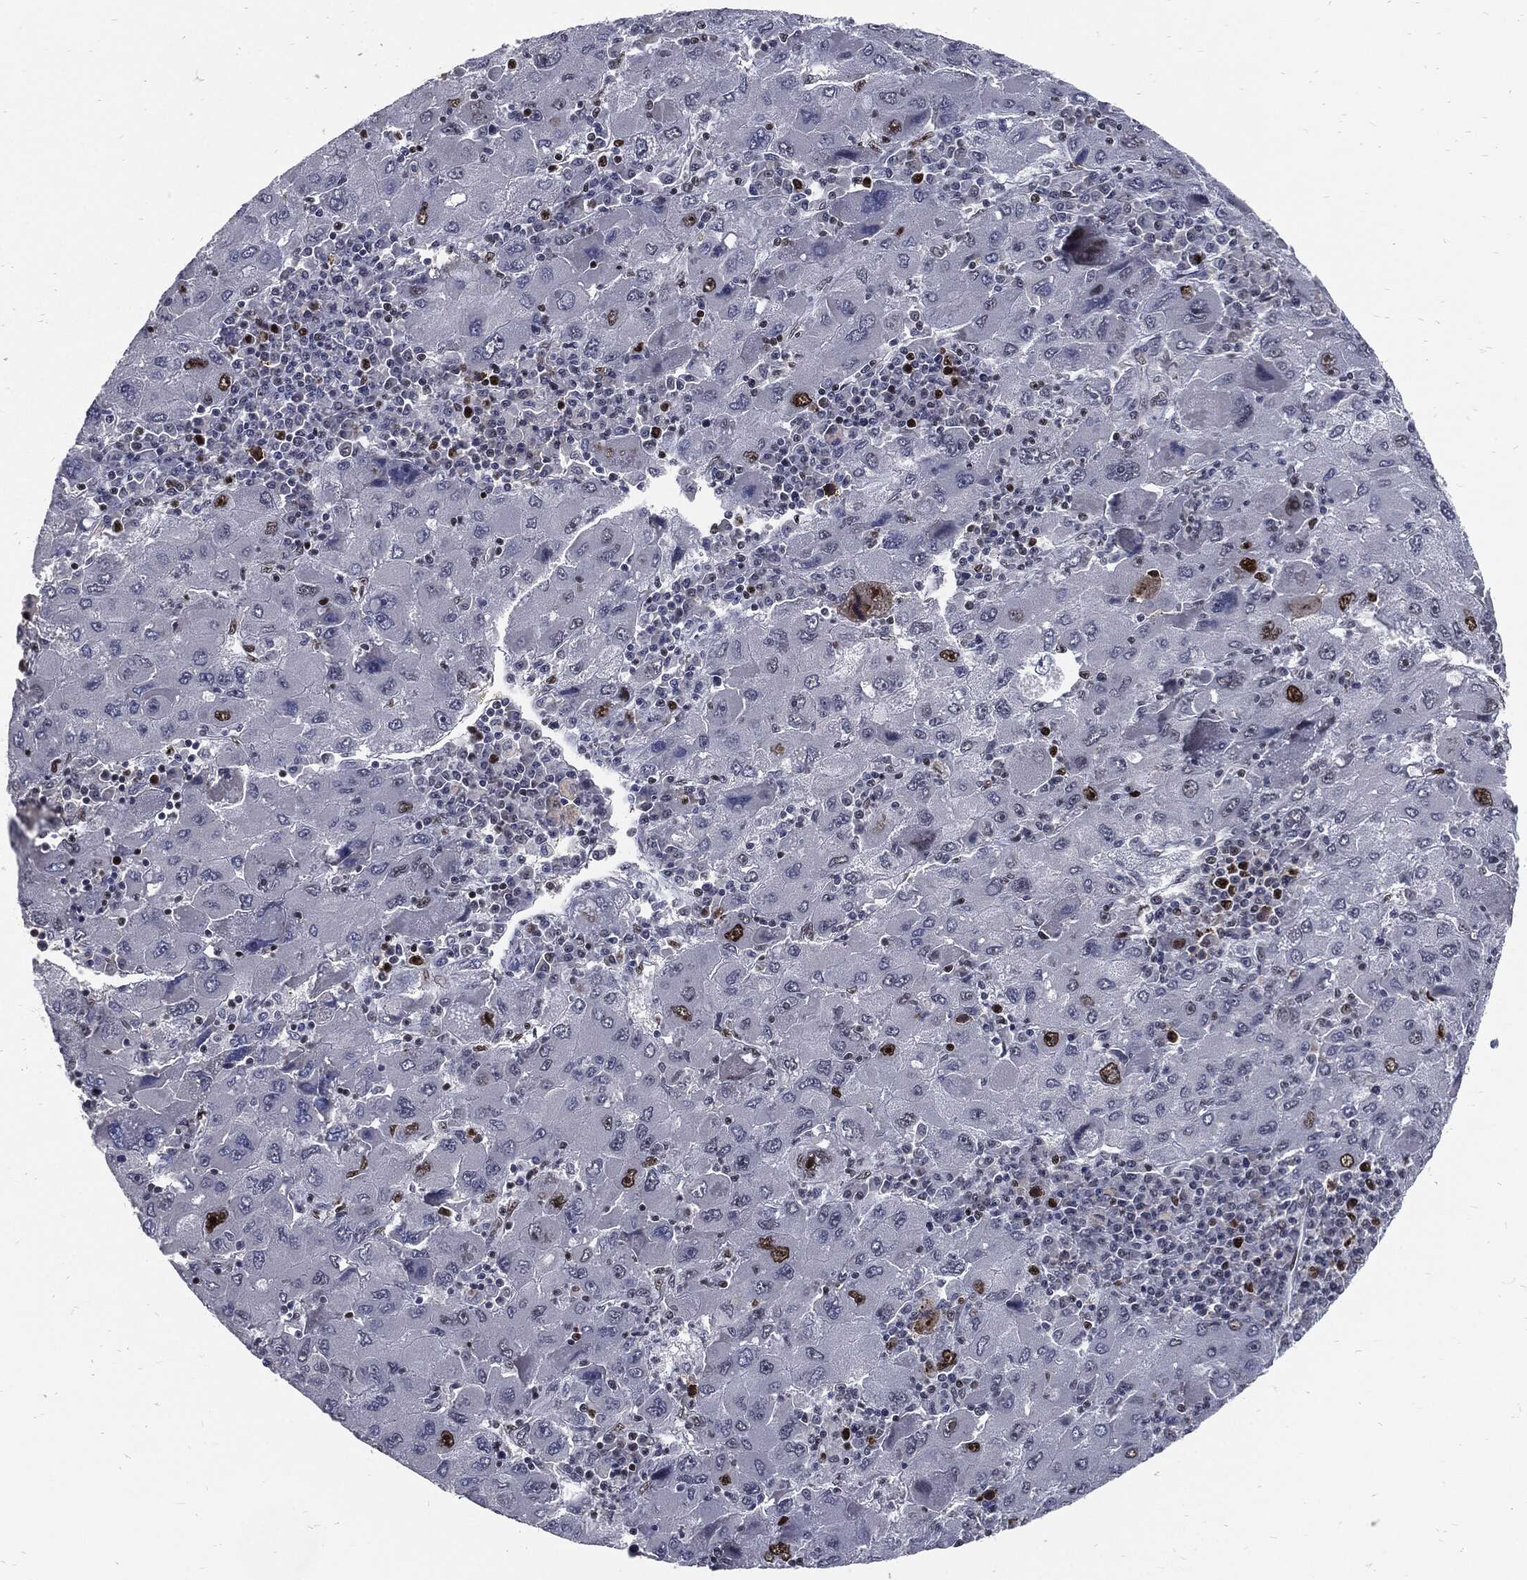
{"staining": {"intensity": "strong", "quantity": "<25%", "location": "nuclear"}, "tissue": "liver cancer", "cell_type": "Tumor cells", "image_type": "cancer", "snomed": [{"axis": "morphology", "description": "Carcinoma, Hepatocellular, NOS"}, {"axis": "topography", "description": "Liver"}], "caption": "There is medium levels of strong nuclear positivity in tumor cells of liver cancer (hepatocellular carcinoma), as demonstrated by immunohistochemical staining (brown color).", "gene": "NBN", "patient": {"sex": "male", "age": 75}}